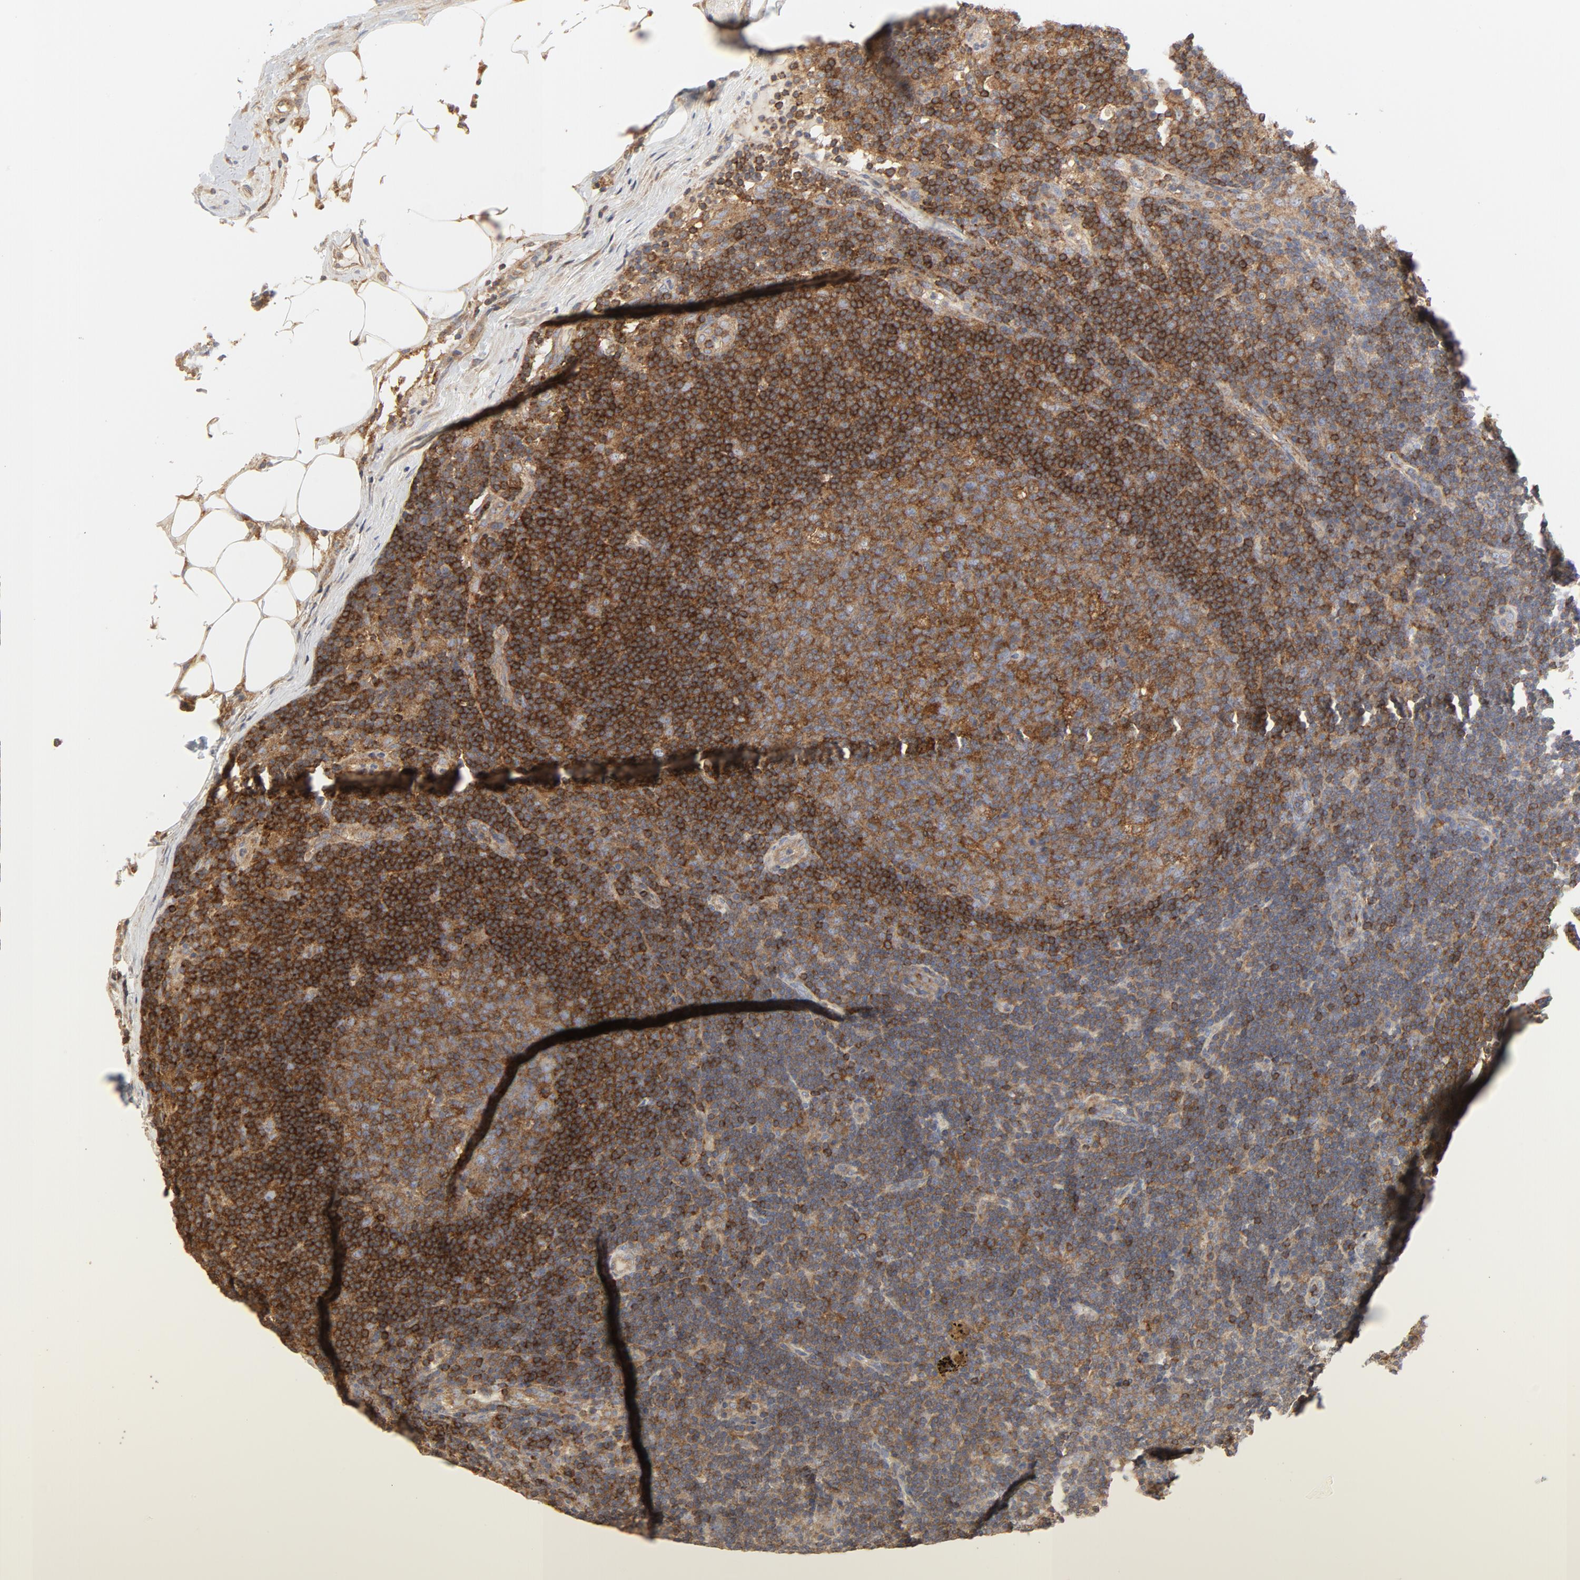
{"staining": {"intensity": "moderate", "quantity": ">75%", "location": "cytoplasmic/membranous"}, "tissue": "lymph node", "cell_type": "Germinal center cells", "image_type": "normal", "snomed": [{"axis": "morphology", "description": "Normal tissue, NOS"}, {"axis": "morphology", "description": "Squamous cell carcinoma, metastatic, NOS"}, {"axis": "topography", "description": "Lymph node"}], "caption": "Immunohistochemistry of benign lymph node shows medium levels of moderate cytoplasmic/membranous positivity in about >75% of germinal center cells. (Stains: DAB in brown, nuclei in blue, Microscopy: brightfield microscopy at high magnification).", "gene": "RABEP1", "patient": {"sex": "female", "age": 53}}